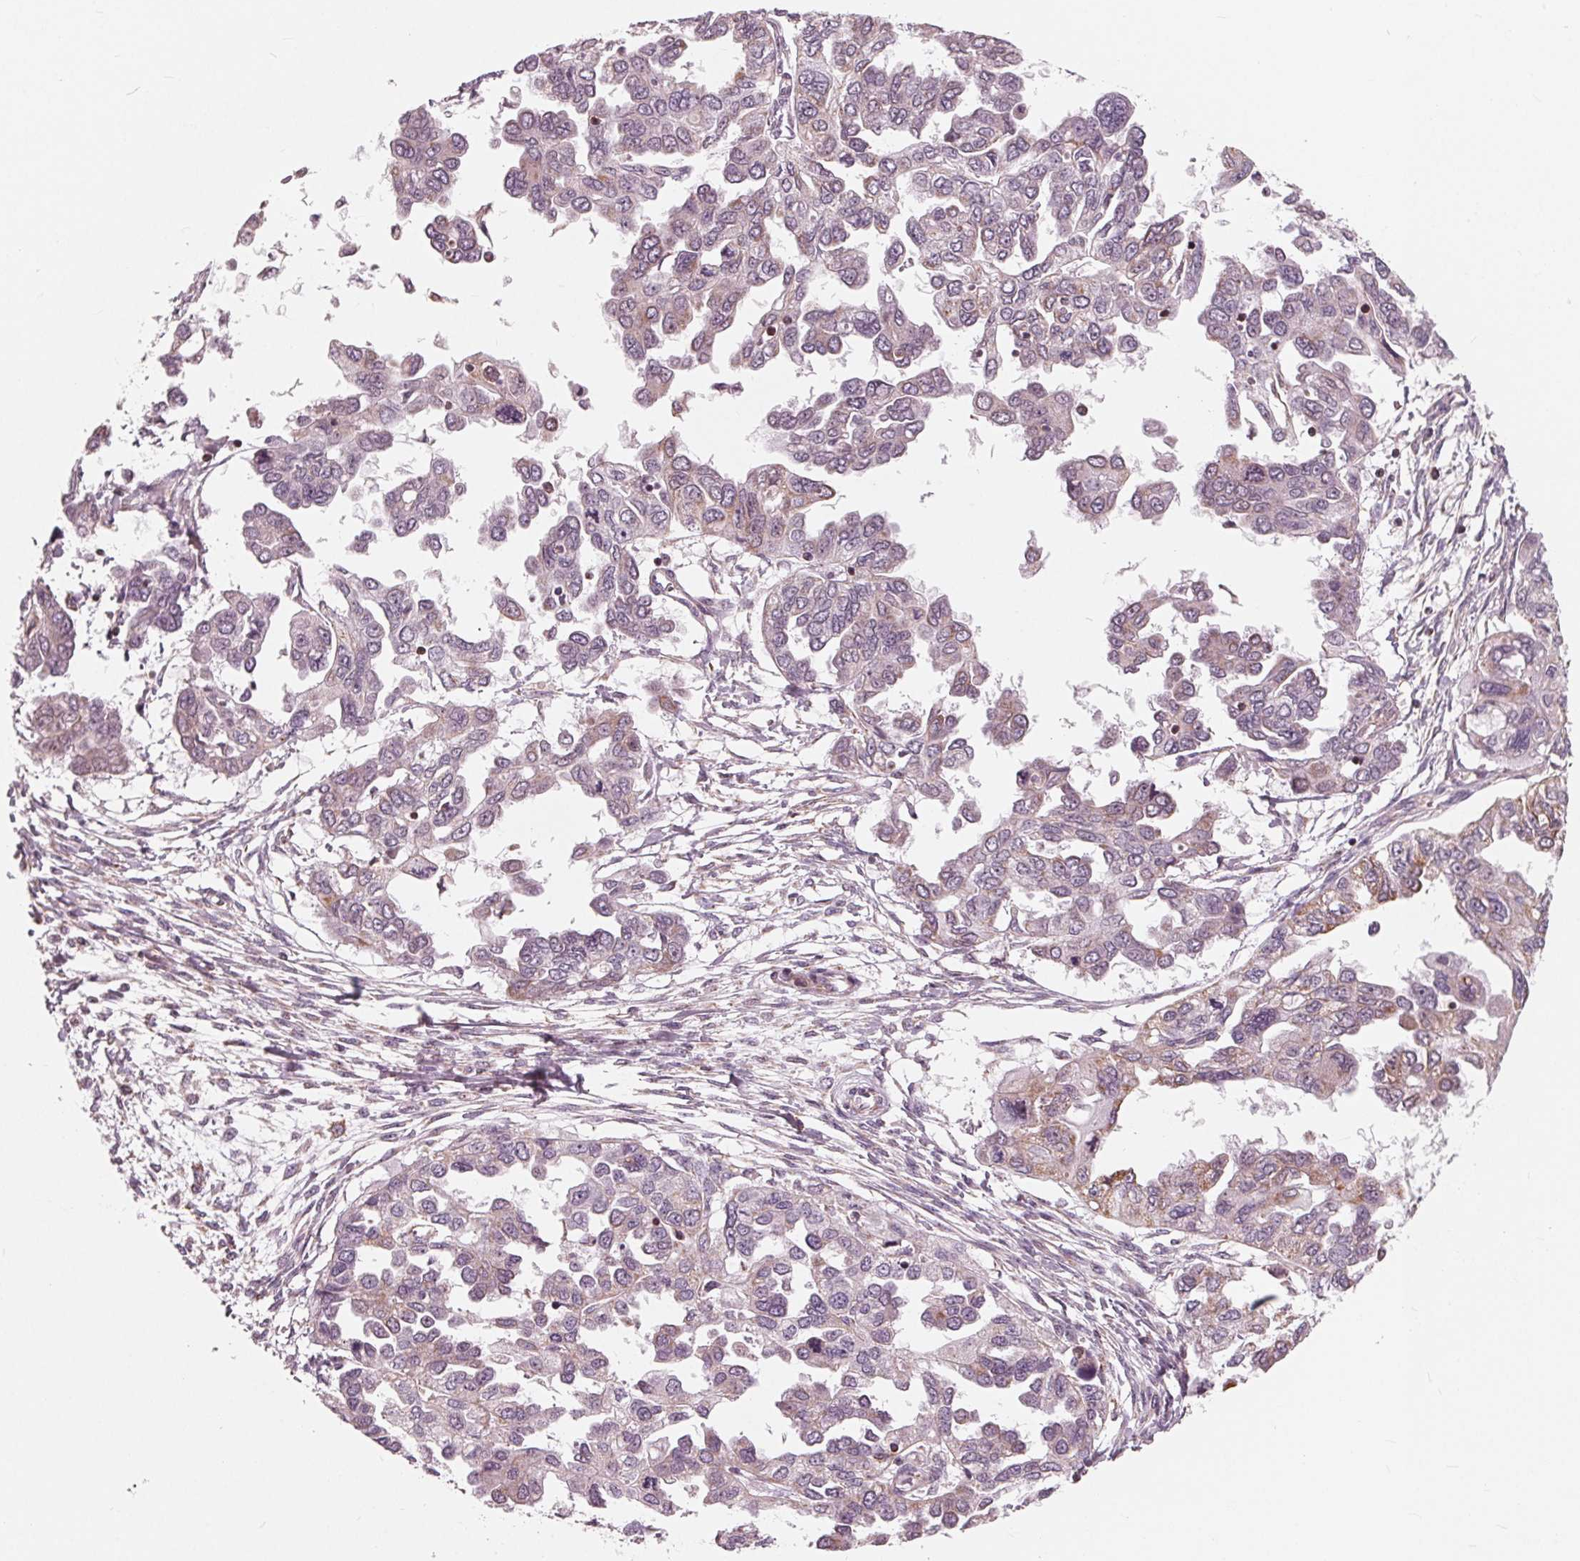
{"staining": {"intensity": "moderate", "quantity": "<25%", "location": "cytoplasmic/membranous"}, "tissue": "ovarian cancer", "cell_type": "Tumor cells", "image_type": "cancer", "snomed": [{"axis": "morphology", "description": "Cystadenocarcinoma, serous, NOS"}, {"axis": "topography", "description": "Ovary"}], "caption": "Moderate cytoplasmic/membranous positivity for a protein is seen in approximately <25% of tumor cells of ovarian cancer using immunohistochemistry (IHC).", "gene": "DCAF4L2", "patient": {"sex": "female", "age": 53}}